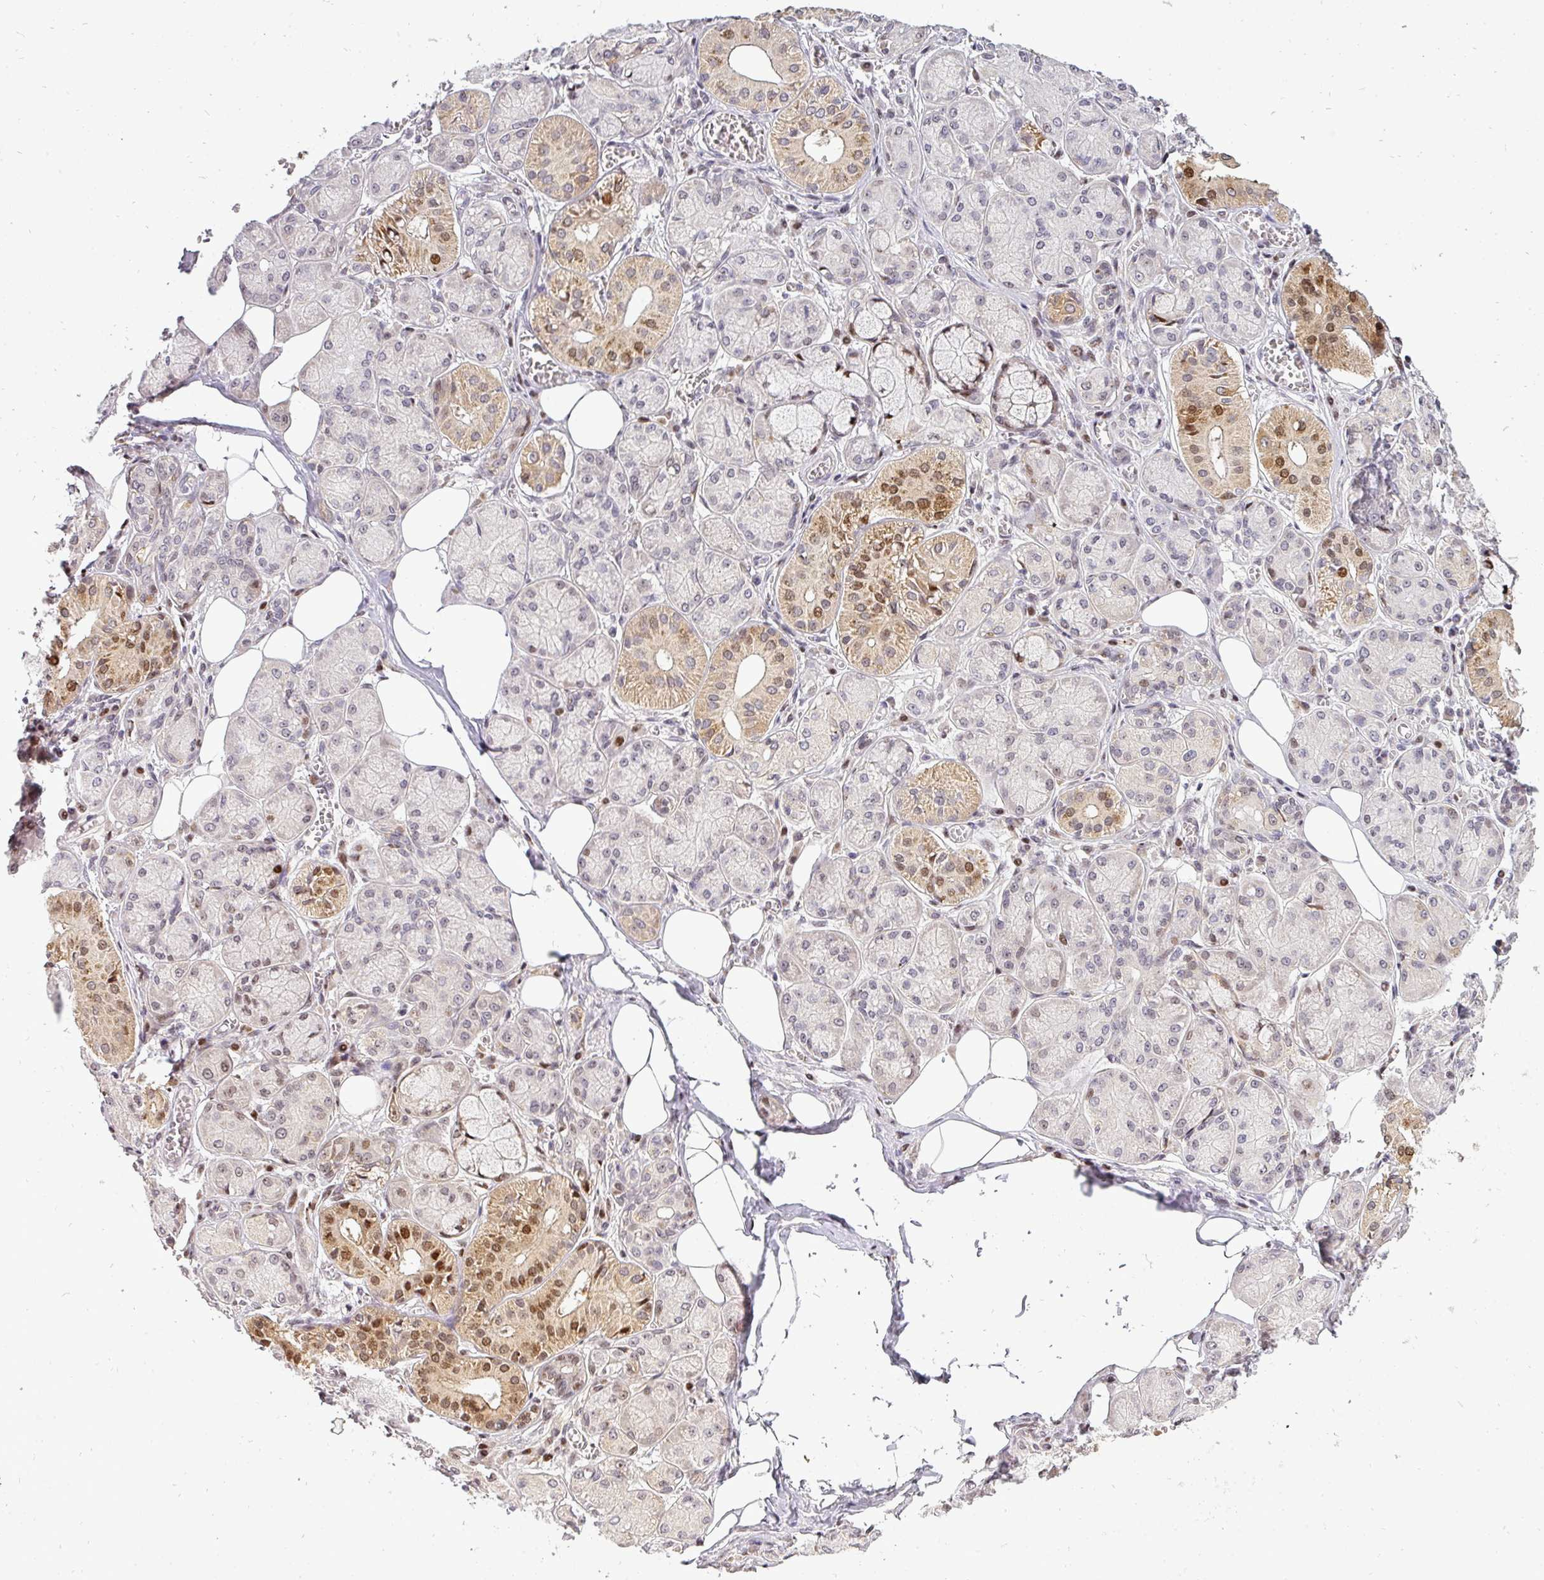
{"staining": {"intensity": "strong", "quantity": "25%-75%", "location": "cytoplasmic/membranous,nuclear"}, "tissue": "salivary gland", "cell_type": "Glandular cells", "image_type": "normal", "snomed": [{"axis": "morphology", "description": "Normal tissue, NOS"}, {"axis": "topography", "description": "Salivary gland"}], "caption": "Immunohistochemical staining of normal salivary gland demonstrates 25%-75% levels of strong cytoplasmic/membranous,nuclear protein positivity in about 25%-75% of glandular cells.", "gene": "MAZ", "patient": {"sex": "male", "age": 74}}